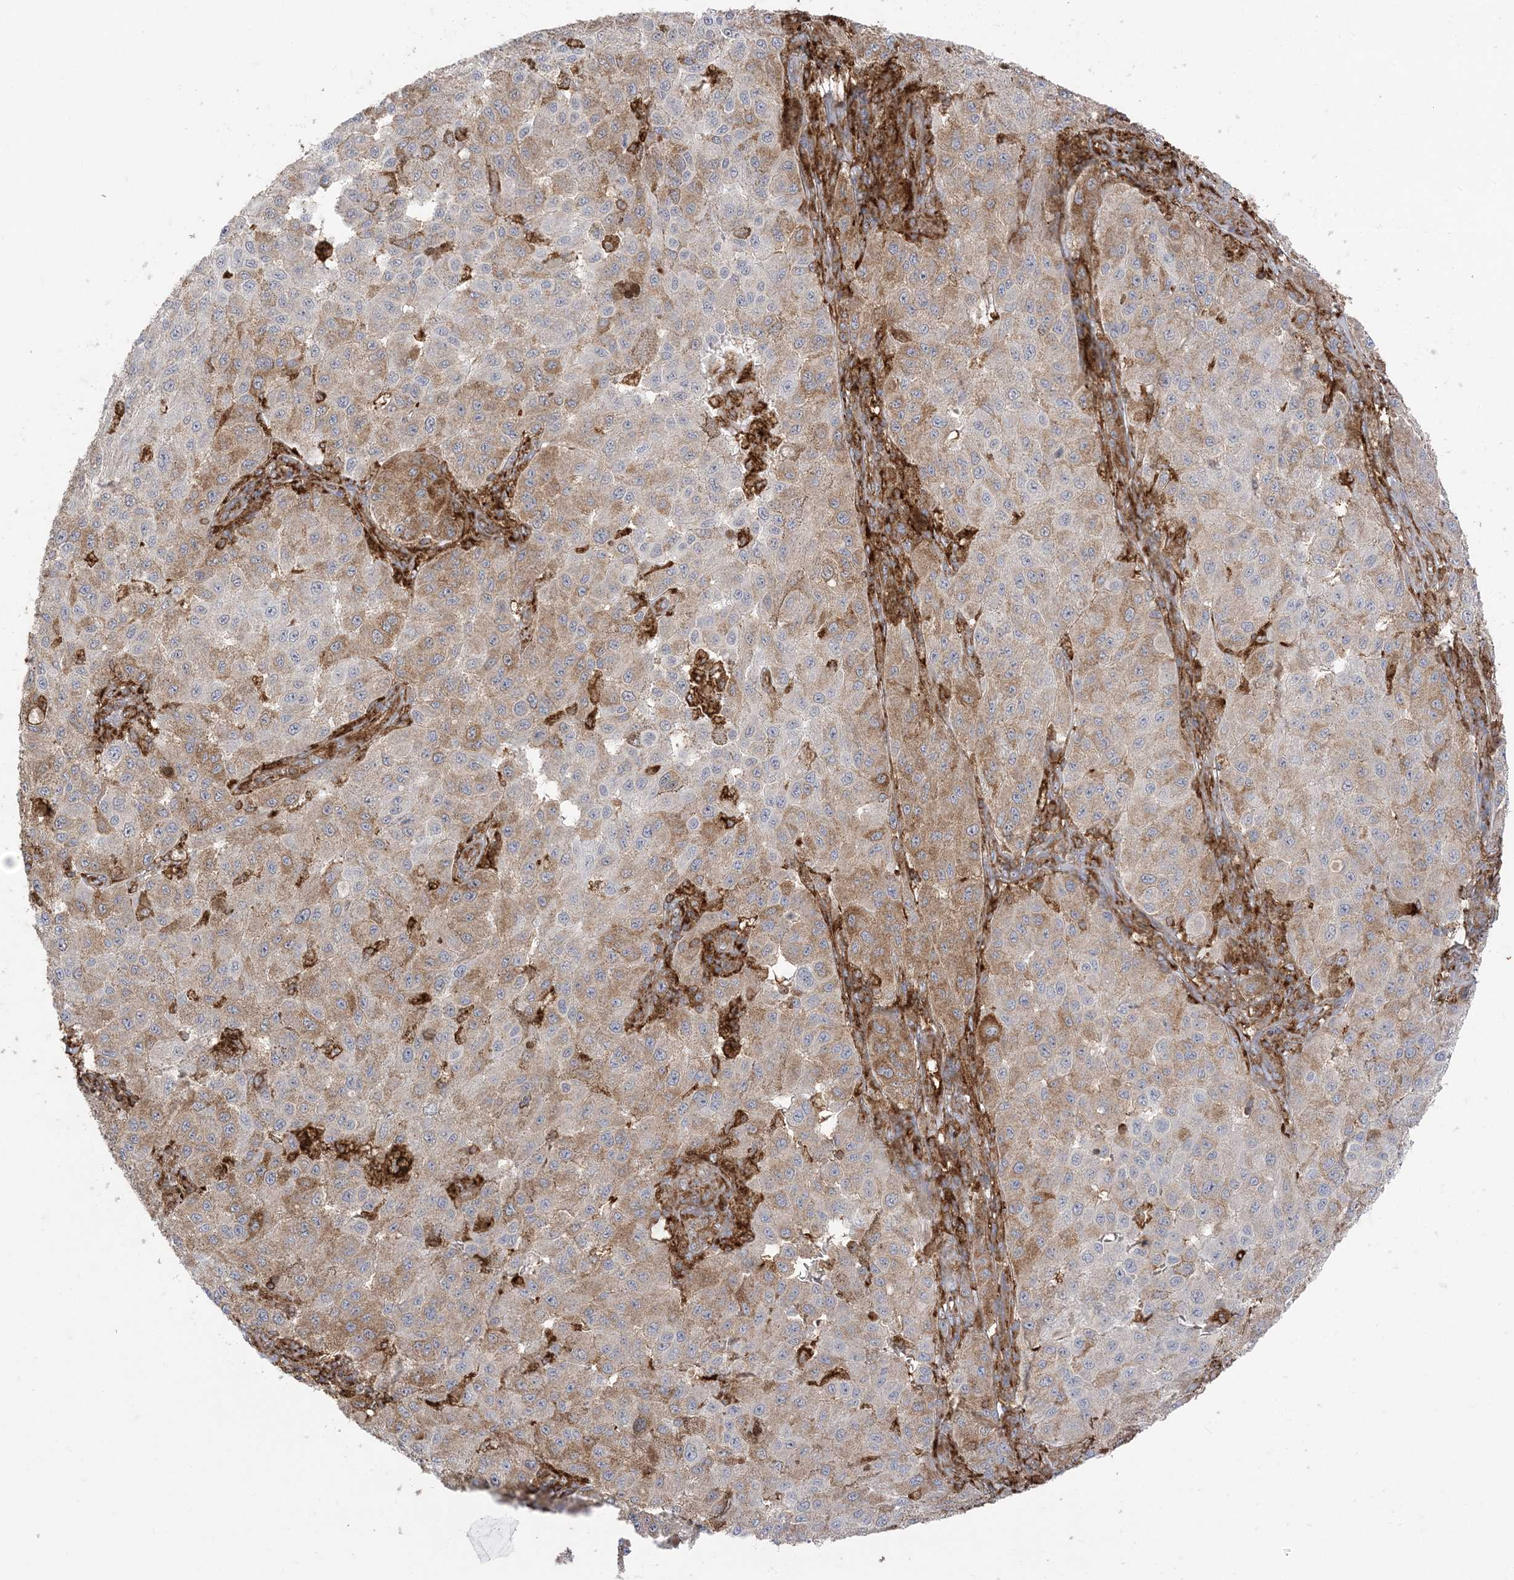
{"staining": {"intensity": "moderate", "quantity": "25%-75%", "location": "cytoplasmic/membranous"}, "tissue": "melanoma", "cell_type": "Tumor cells", "image_type": "cancer", "snomed": [{"axis": "morphology", "description": "Malignant melanoma, NOS"}, {"axis": "topography", "description": "Skin"}], "caption": "Immunohistochemistry (IHC) of human malignant melanoma displays medium levels of moderate cytoplasmic/membranous staining in about 25%-75% of tumor cells. (DAB (3,3'-diaminobenzidine) IHC with brightfield microscopy, high magnification).", "gene": "DERL3", "patient": {"sex": "female", "age": 64}}